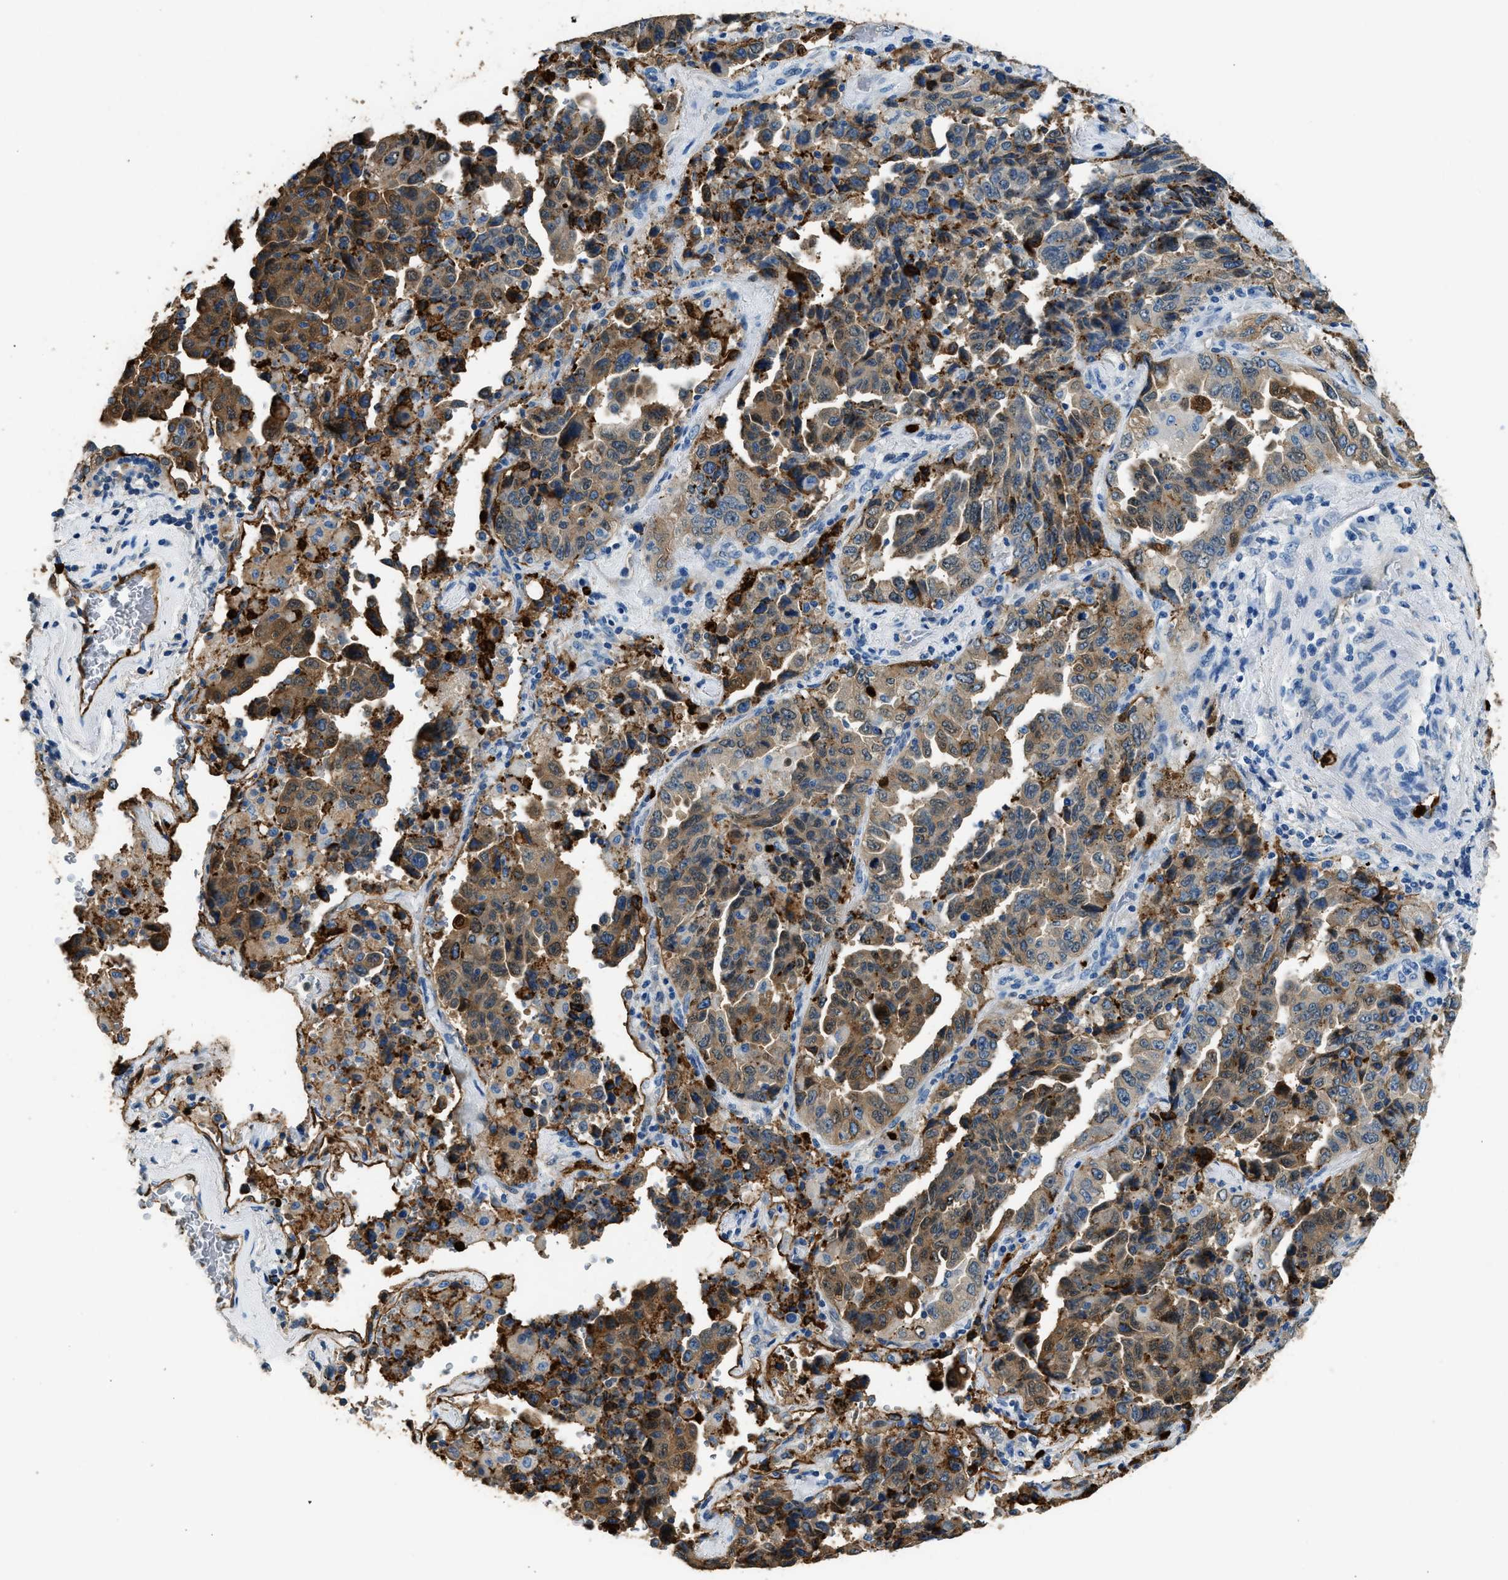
{"staining": {"intensity": "moderate", "quantity": ">75%", "location": "cytoplasmic/membranous"}, "tissue": "lung cancer", "cell_type": "Tumor cells", "image_type": "cancer", "snomed": [{"axis": "morphology", "description": "Adenocarcinoma, NOS"}, {"axis": "topography", "description": "Lung"}], "caption": "DAB immunohistochemical staining of lung cancer demonstrates moderate cytoplasmic/membranous protein positivity in approximately >75% of tumor cells. Ihc stains the protein in brown and the nuclei are stained blue.", "gene": "ANXA3", "patient": {"sex": "female", "age": 51}}